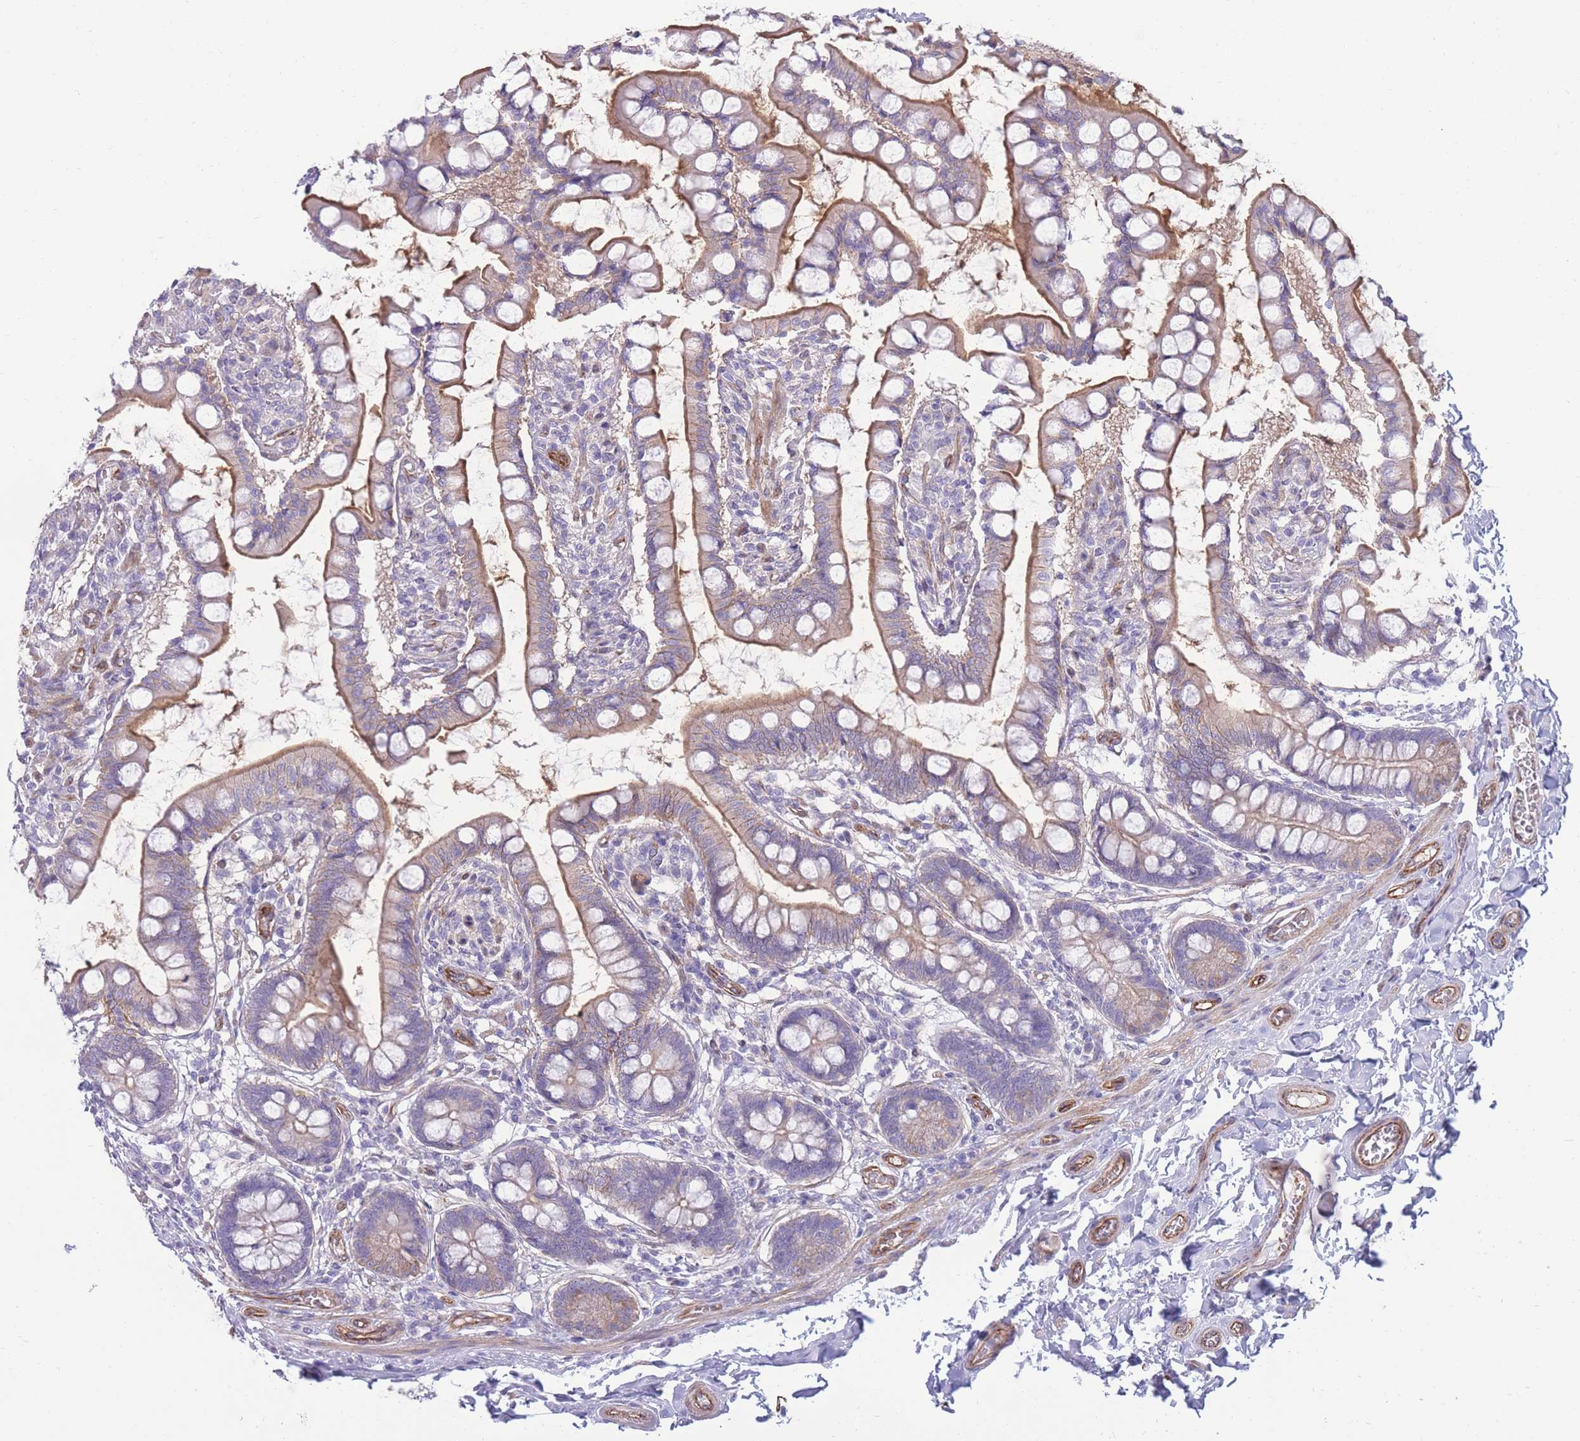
{"staining": {"intensity": "moderate", "quantity": ">75%", "location": "cytoplasmic/membranous"}, "tissue": "small intestine", "cell_type": "Glandular cells", "image_type": "normal", "snomed": [{"axis": "morphology", "description": "Normal tissue, NOS"}, {"axis": "topography", "description": "Small intestine"}], "caption": "Immunohistochemistry (DAB) staining of normal small intestine shows moderate cytoplasmic/membranous protein positivity in approximately >75% of glandular cells.", "gene": "RGS11", "patient": {"sex": "male", "age": 52}}